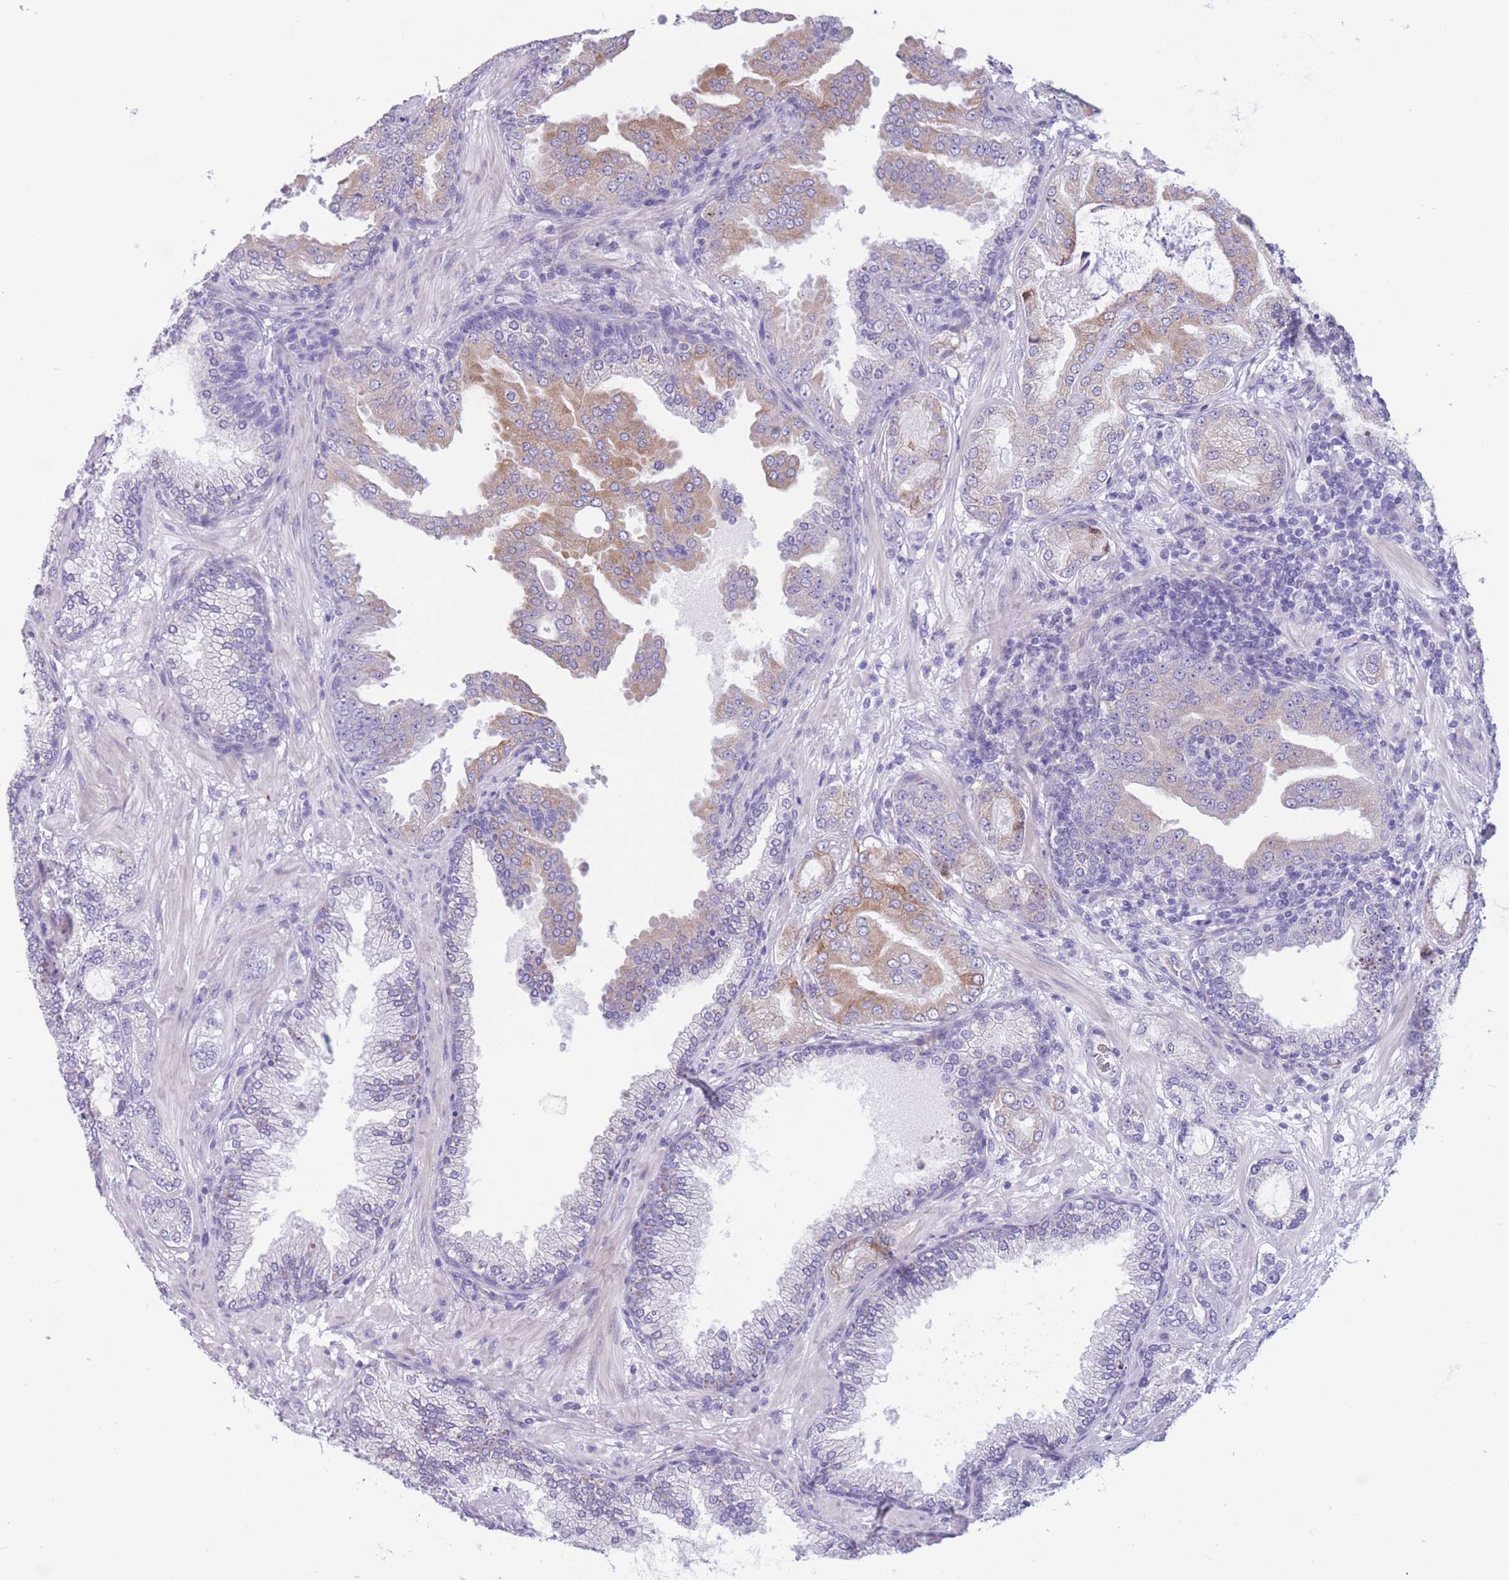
{"staining": {"intensity": "moderate", "quantity": "<25%", "location": "cytoplasmic/membranous"}, "tissue": "prostate cancer", "cell_type": "Tumor cells", "image_type": "cancer", "snomed": [{"axis": "morphology", "description": "Adenocarcinoma, High grade"}, {"axis": "topography", "description": "Prostate"}], "caption": "Prostate adenocarcinoma (high-grade) stained with immunohistochemistry (IHC) exhibits moderate cytoplasmic/membranous expression in about <25% of tumor cells. The staining was performed using DAB to visualize the protein expression in brown, while the nuclei were stained in blue with hematoxylin (Magnification: 20x).", "gene": "COL27A1", "patient": {"sex": "male", "age": 68}}